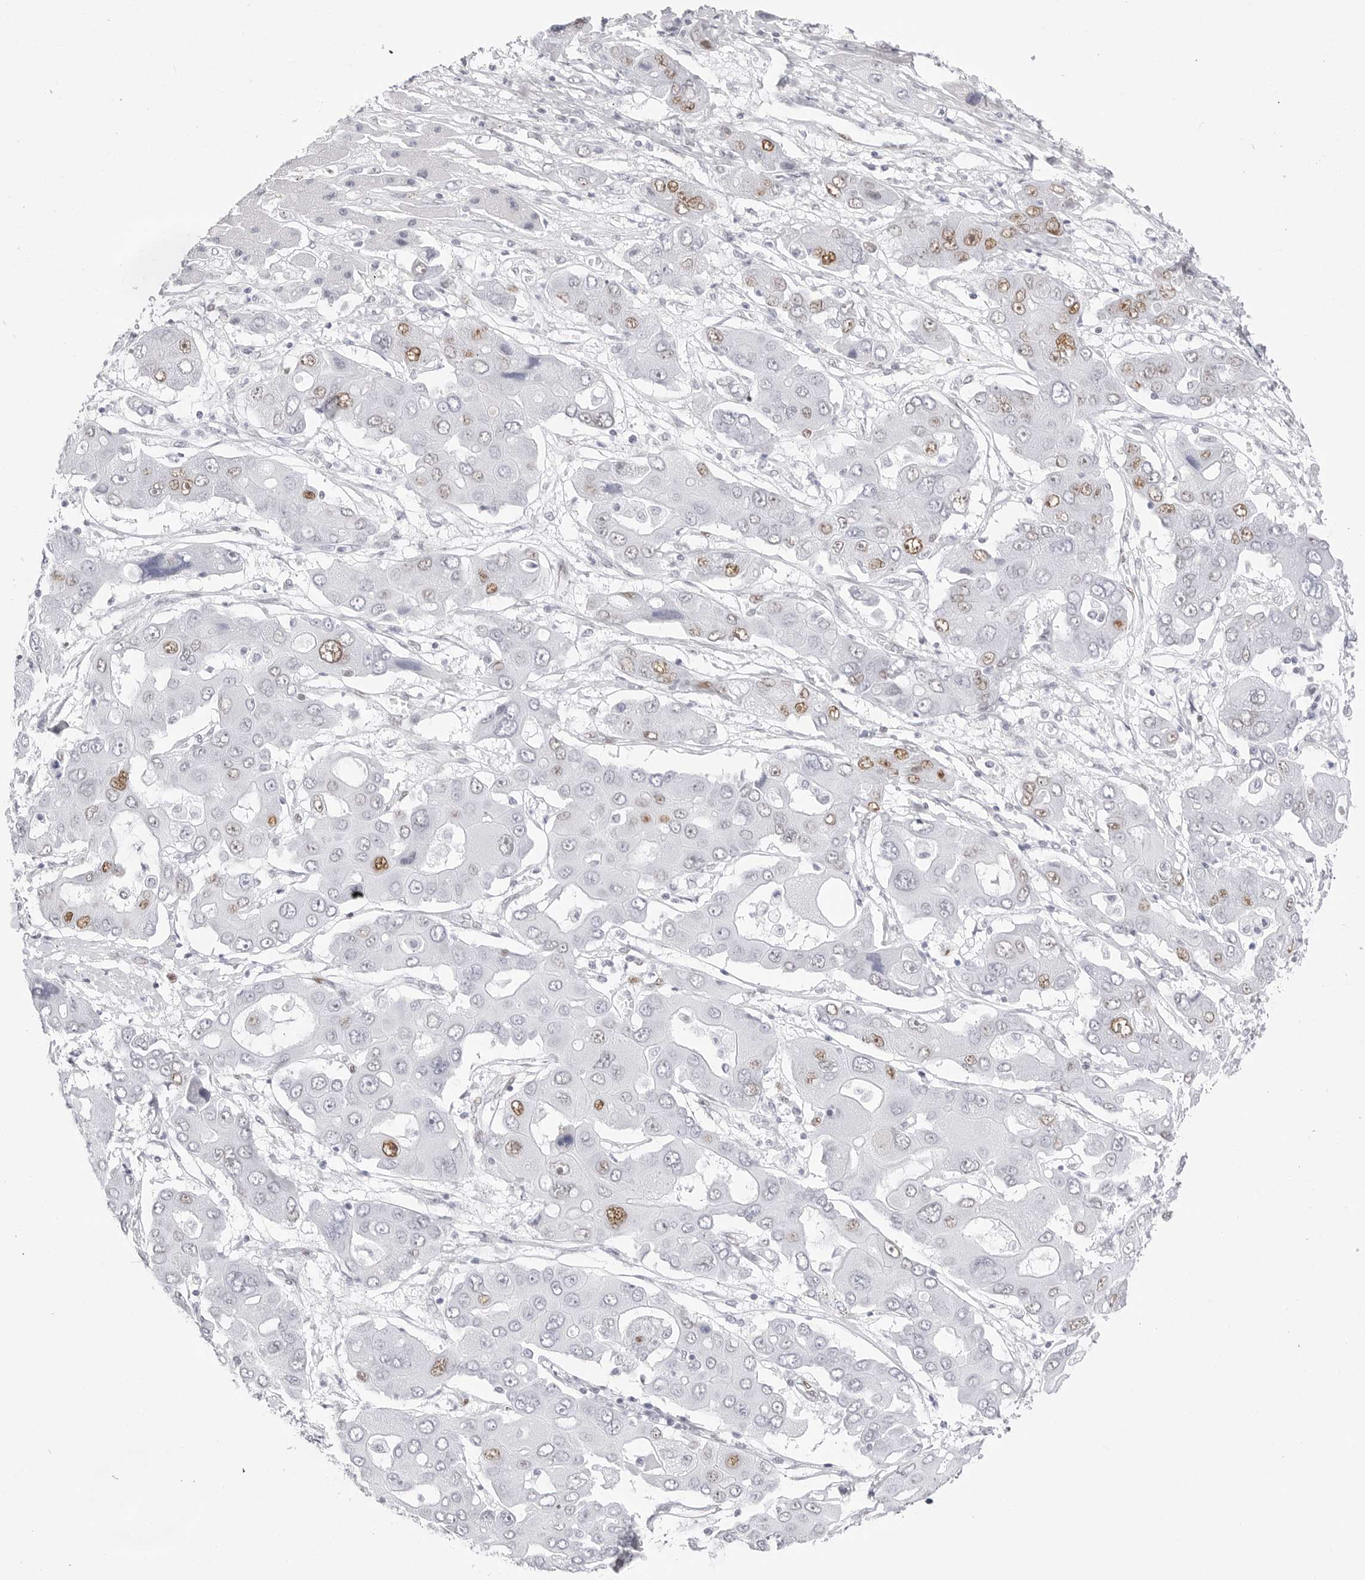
{"staining": {"intensity": "moderate", "quantity": "<25%", "location": "nuclear"}, "tissue": "liver cancer", "cell_type": "Tumor cells", "image_type": "cancer", "snomed": [{"axis": "morphology", "description": "Cholangiocarcinoma"}, {"axis": "topography", "description": "Liver"}], "caption": "Moderate nuclear expression for a protein is appreciated in approximately <25% of tumor cells of cholangiocarcinoma (liver) using immunohistochemistry (IHC).", "gene": "NASP", "patient": {"sex": "male", "age": 67}}